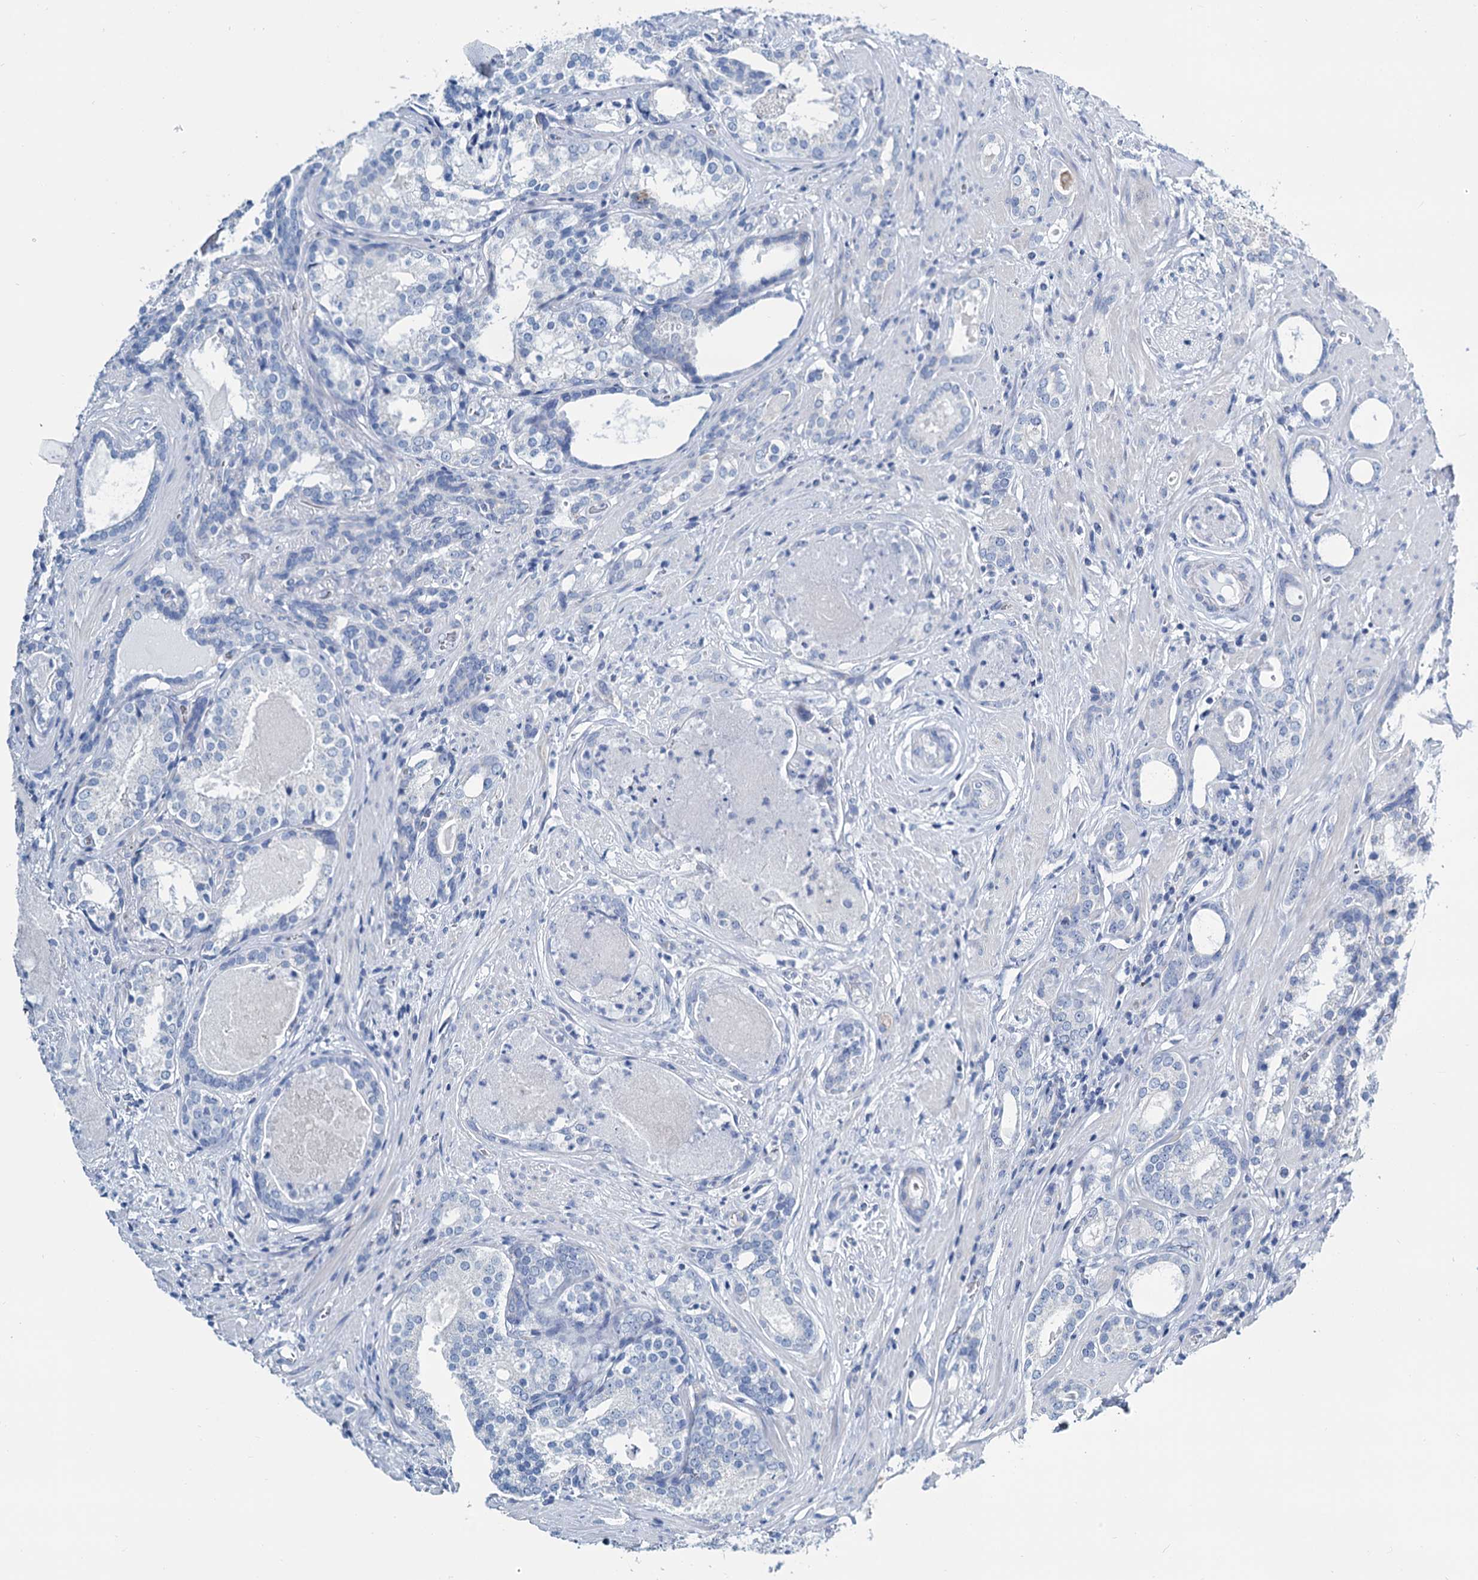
{"staining": {"intensity": "negative", "quantity": "none", "location": "none"}, "tissue": "prostate cancer", "cell_type": "Tumor cells", "image_type": "cancer", "snomed": [{"axis": "morphology", "description": "Adenocarcinoma, High grade"}, {"axis": "topography", "description": "Prostate"}], "caption": "A photomicrograph of high-grade adenocarcinoma (prostate) stained for a protein reveals no brown staining in tumor cells.", "gene": "SLC1A3", "patient": {"sex": "male", "age": 58}}